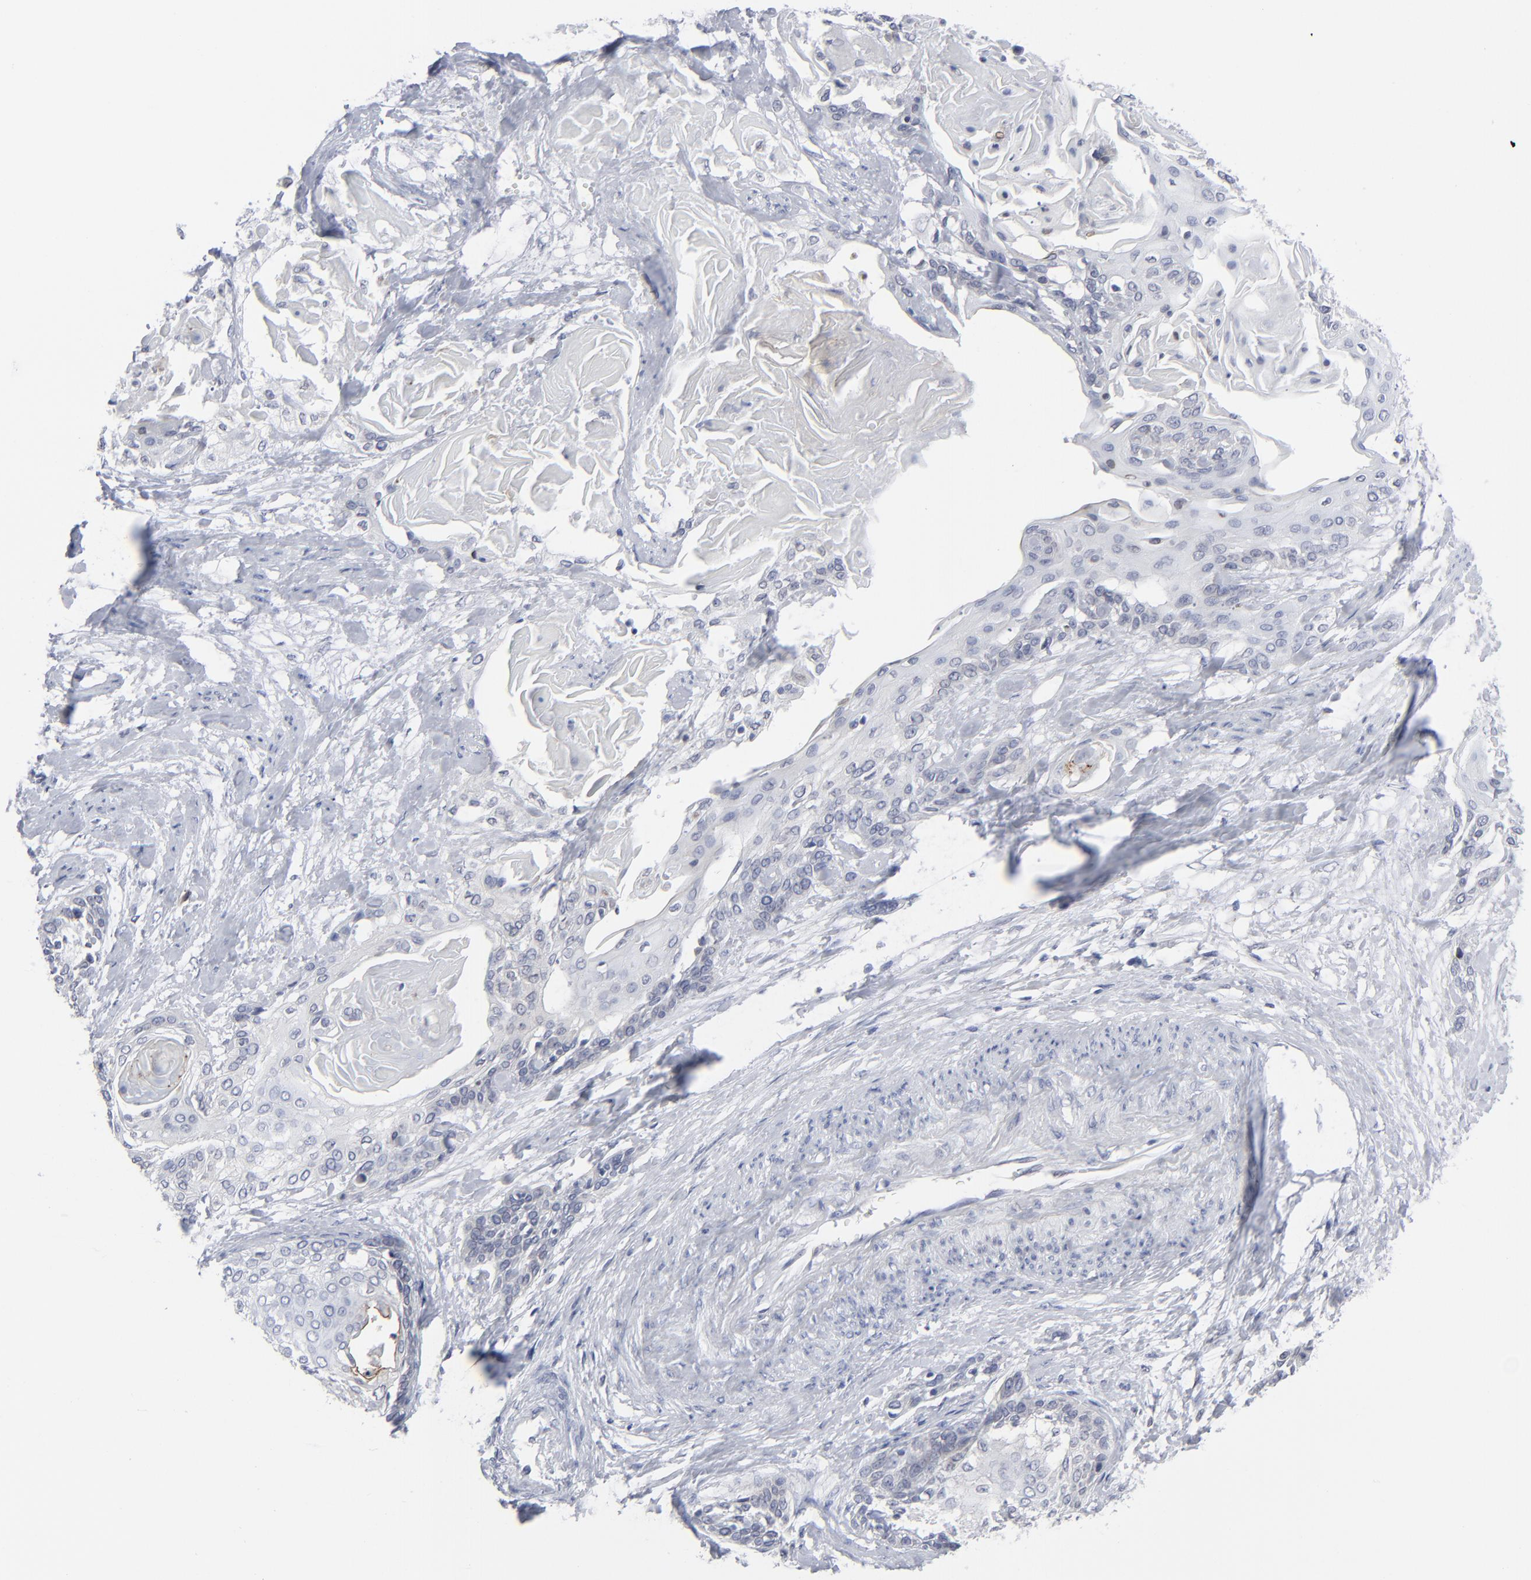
{"staining": {"intensity": "negative", "quantity": "none", "location": "none"}, "tissue": "cervical cancer", "cell_type": "Tumor cells", "image_type": "cancer", "snomed": [{"axis": "morphology", "description": "Squamous cell carcinoma, NOS"}, {"axis": "topography", "description": "Cervix"}], "caption": "Immunohistochemical staining of human squamous cell carcinoma (cervical) reveals no significant expression in tumor cells.", "gene": "NUP88", "patient": {"sex": "female", "age": 57}}